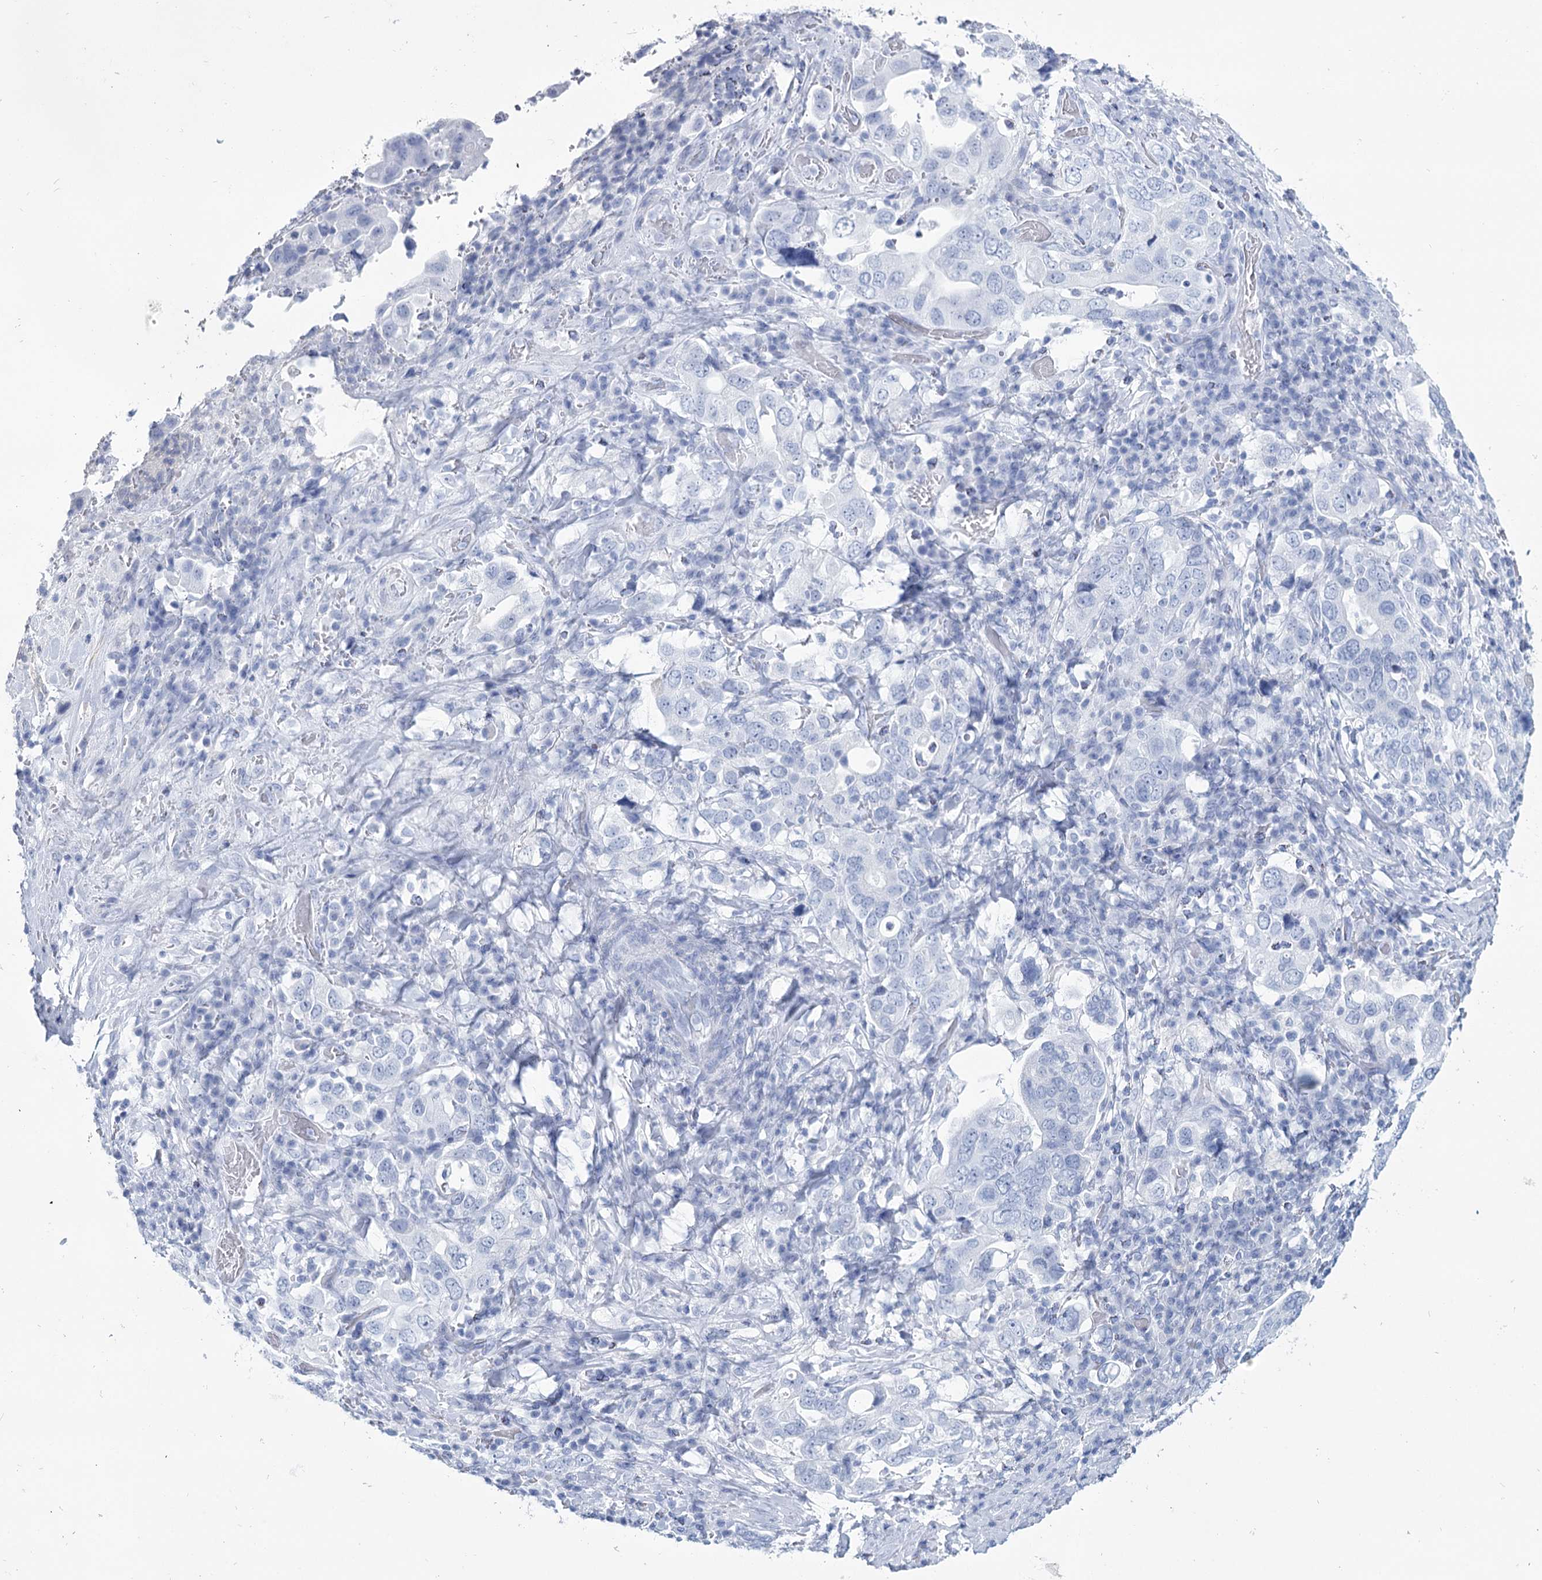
{"staining": {"intensity": "negative", "quantity": "none", "location": "none"}, "tissue": "stomach cancer", "cell_type": "Tumor cells", "image_type": "cancer", "snomed": [{"axis": "morphology", "description": "Adenocarcinoma, NOS"}, {"axis": "topography", "description": "Stomach, upper"}], "caption": "This is an immunohistochemistry (IHC) photomicrograph of human stomach cancer (adenocarcinoma). There is no staining in tumor cells.", "gene": "RNF186", "patient": {"sex": "male", "age": 62}}